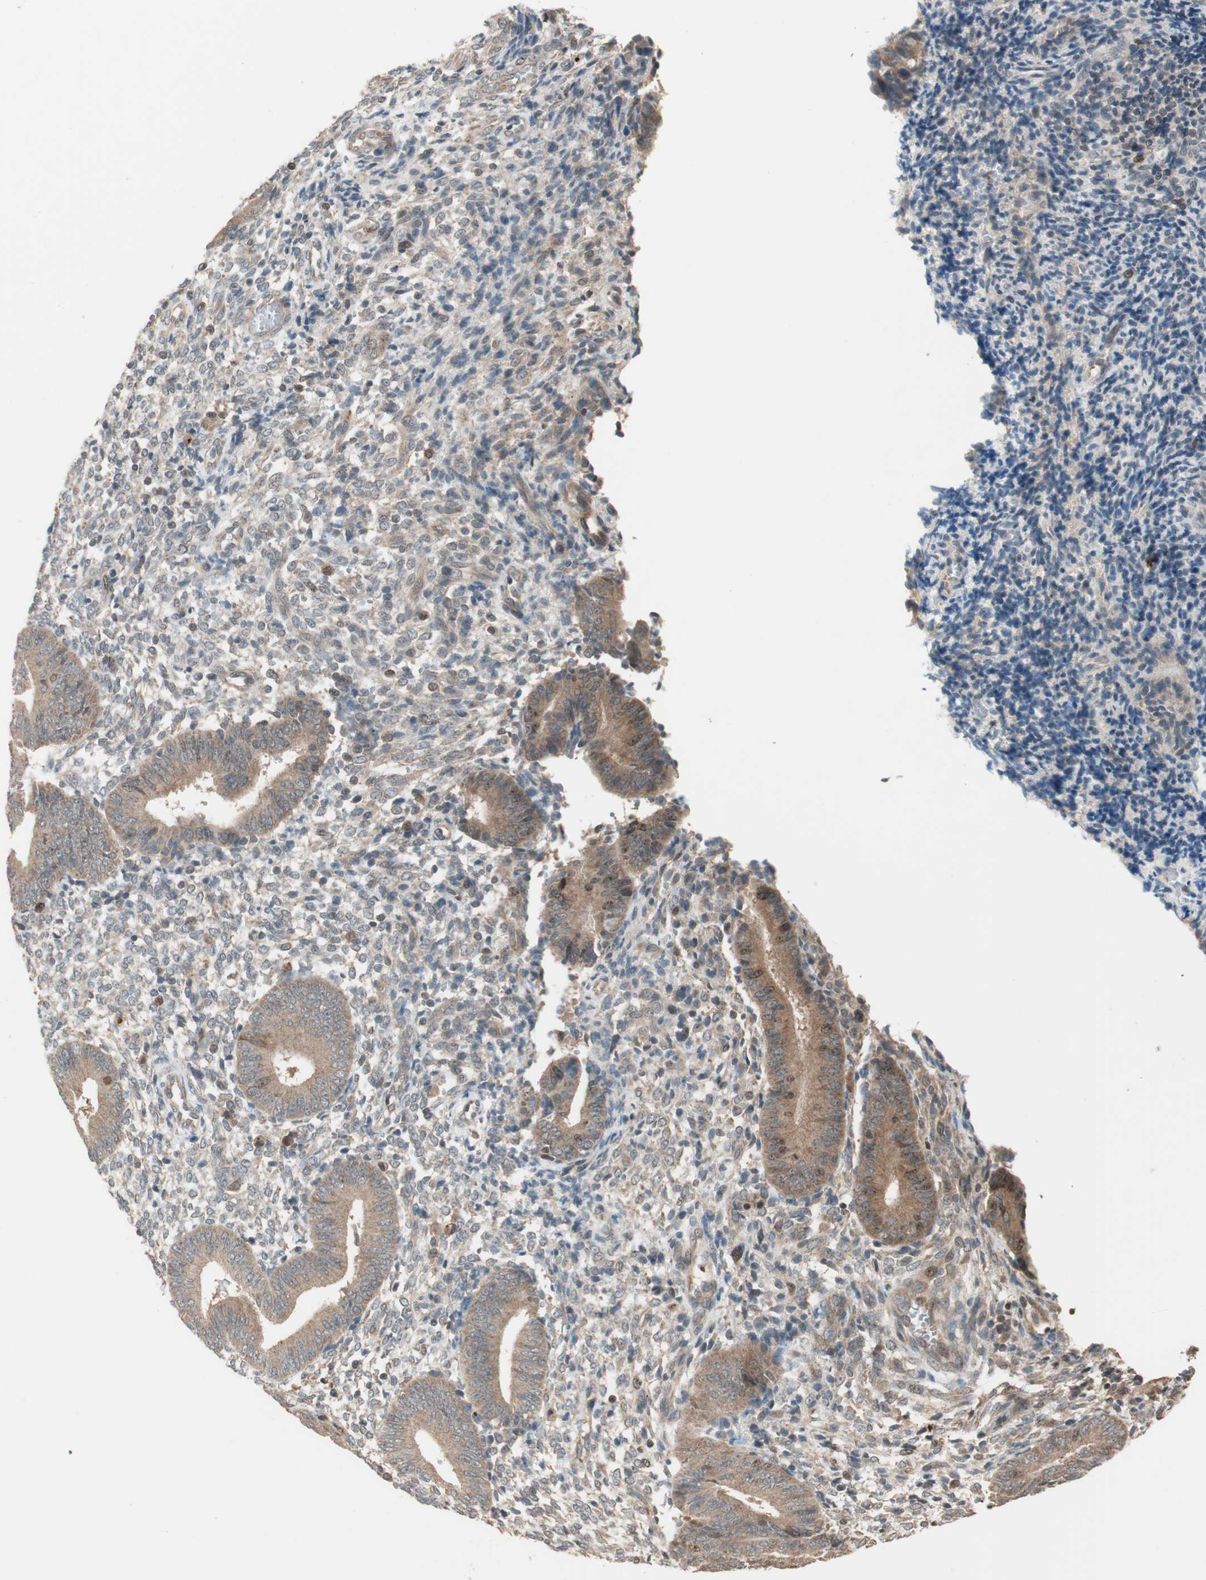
{"staining": {"intensity": "weak", "quantity": ">75%", "location": "cytoplasmic/membranous"}, "tissue": "endometrium", "cell_type": "Cells in endometrial stroma", "image_type": "normal", "snomed": [{"axis": "morphology", "description": "Normal tissue, NOS"}, {"axis": "topography", "description": "Uterus"}, {"axis": "topography", "description": "Endometrium"}], "caption": "High-power microscopy captured an immunohistochemistry histopathology image of normal endometrium, revealing weak cytoplasmic/membranous expression in approximately >75% of cells in endometrial stroma. (DAB IHC with brightfield microscopy, high magnification).", "gene": "ATP6AP2", "patient": {"sex": "female", "age": 33}}